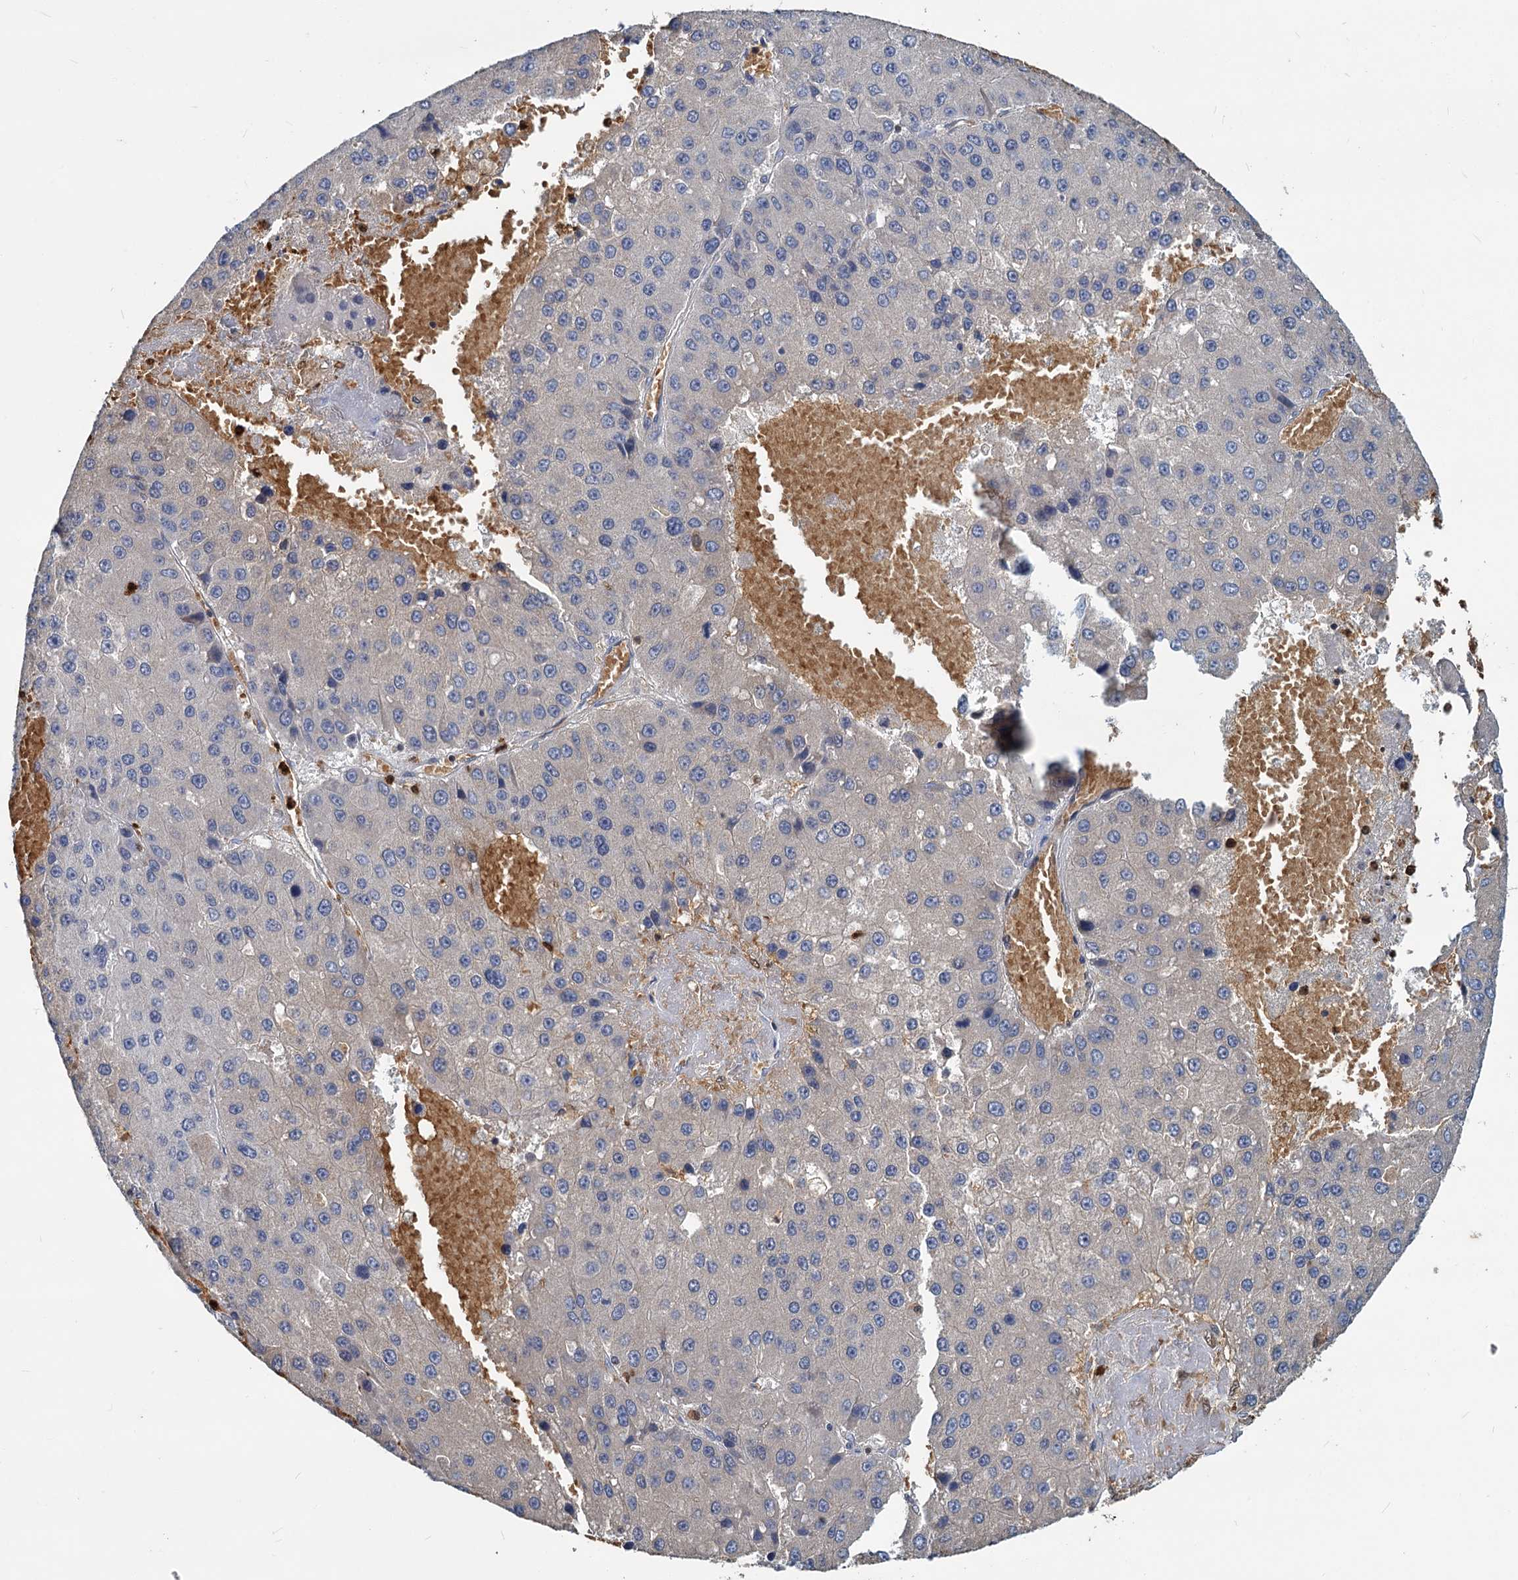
{"staining": {"intensity": "negative", "quantity": "none", "location": "none"}, "tissue": "liver cancer", "cell_type": "Tumor cells", "image_type": "cancer", "snomed": [{"axis": "morphology", "description": "Carcinoma, Hepatocellular, NOS"}, {"axis": "topography", "description": "Liver"}], "caption": "Immunohistochemical staining of liver cancer shows no significant expression in tumor cells.", "gene": "S100A6", "patient": {"sex": "female", "age": 73}}